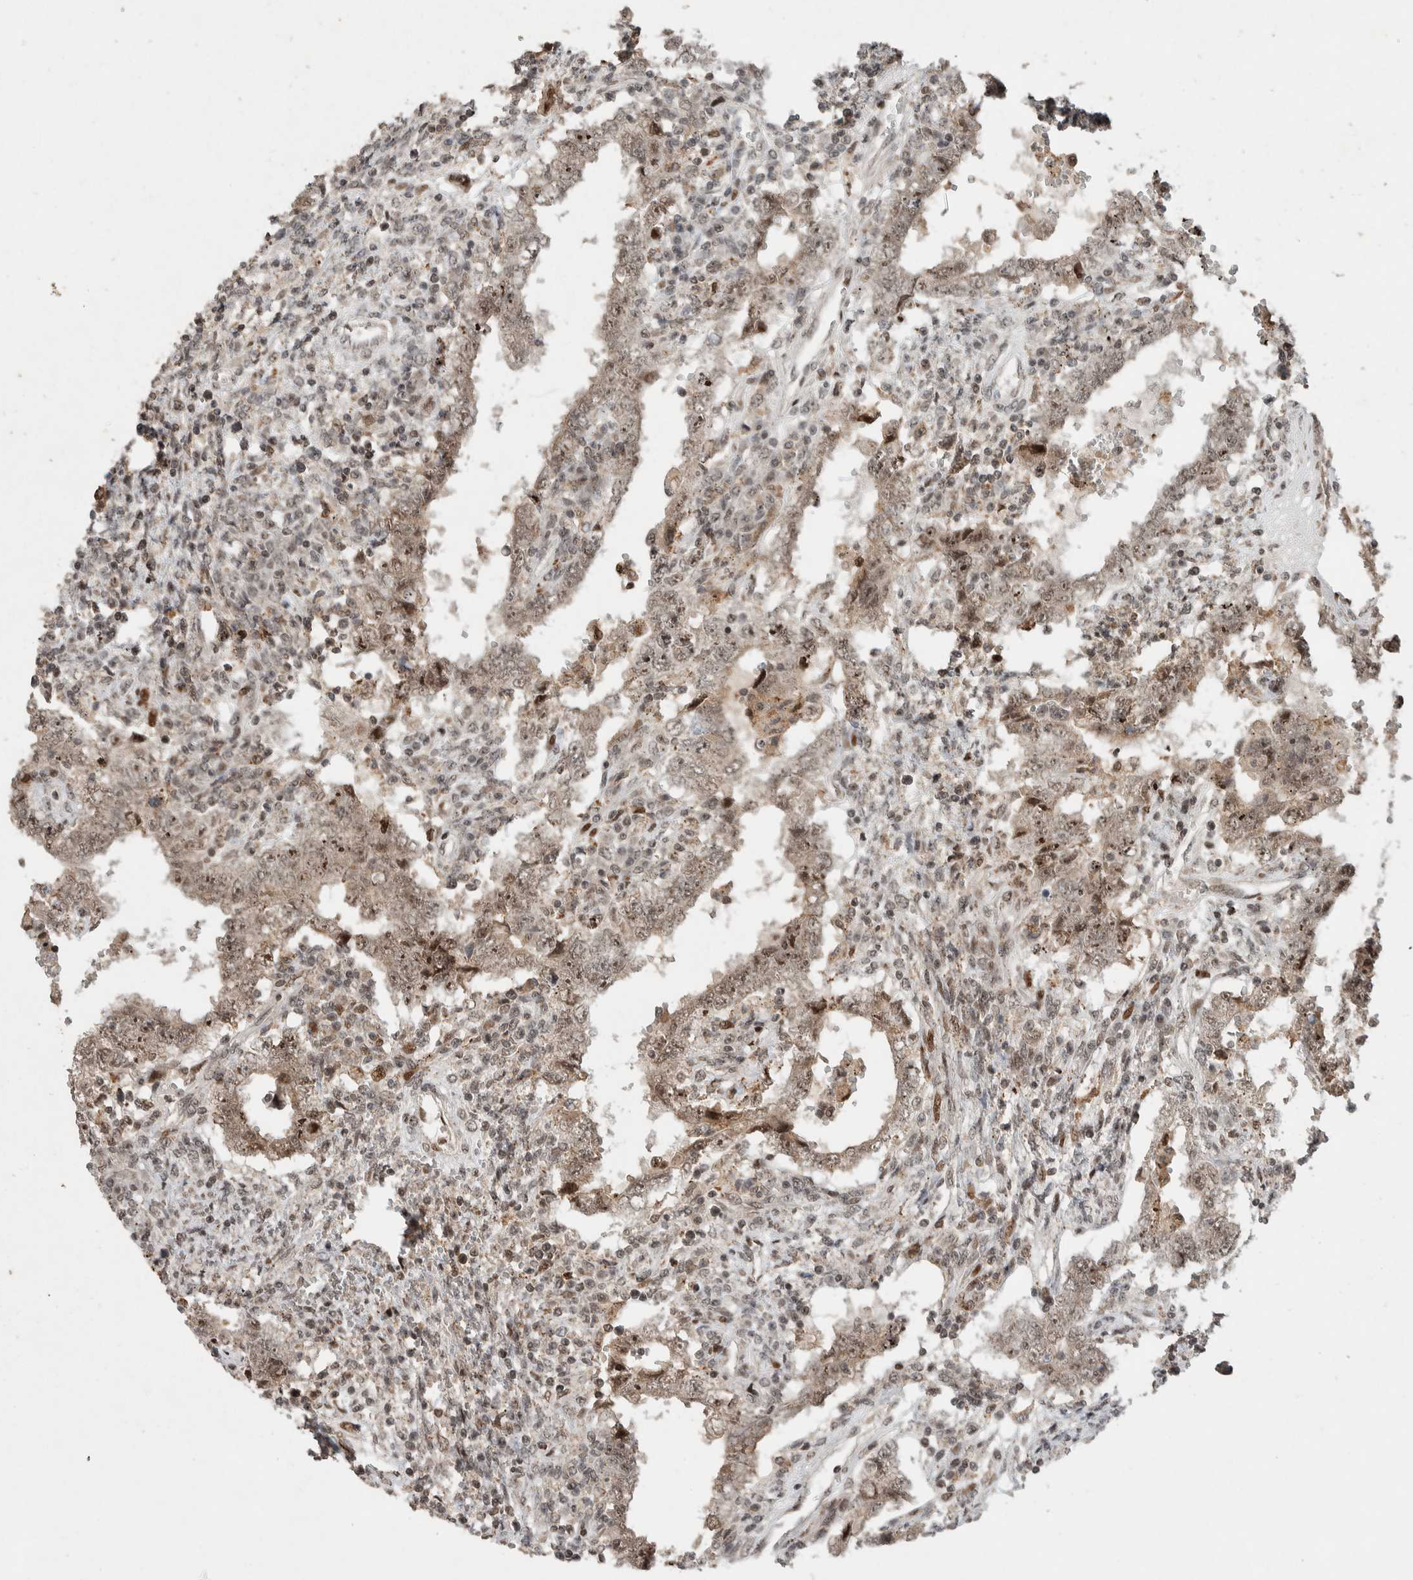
{"staining": {"intensity": "weak", "quantity": "25%-75%", "location": "cytoplasmic/membranous,nuclear"}, "tissue": "testis cancer", "cell_type": "Tumor cells", "image_type": "cancer", "snomed": [{"axis": "morphology", "description": "Carcinoma, Embryonal, NOS"}, {"axis": "topography", "description": "Testis"}], "caption": "A photomicrograph of human testis embryonal carcinoma stained for a protein displays weak cytoplasmic/membranous and nuclear brown staining in tumor cells.", "gene": "ZNF521", "patient": {"sex": "male", "age": 25}}